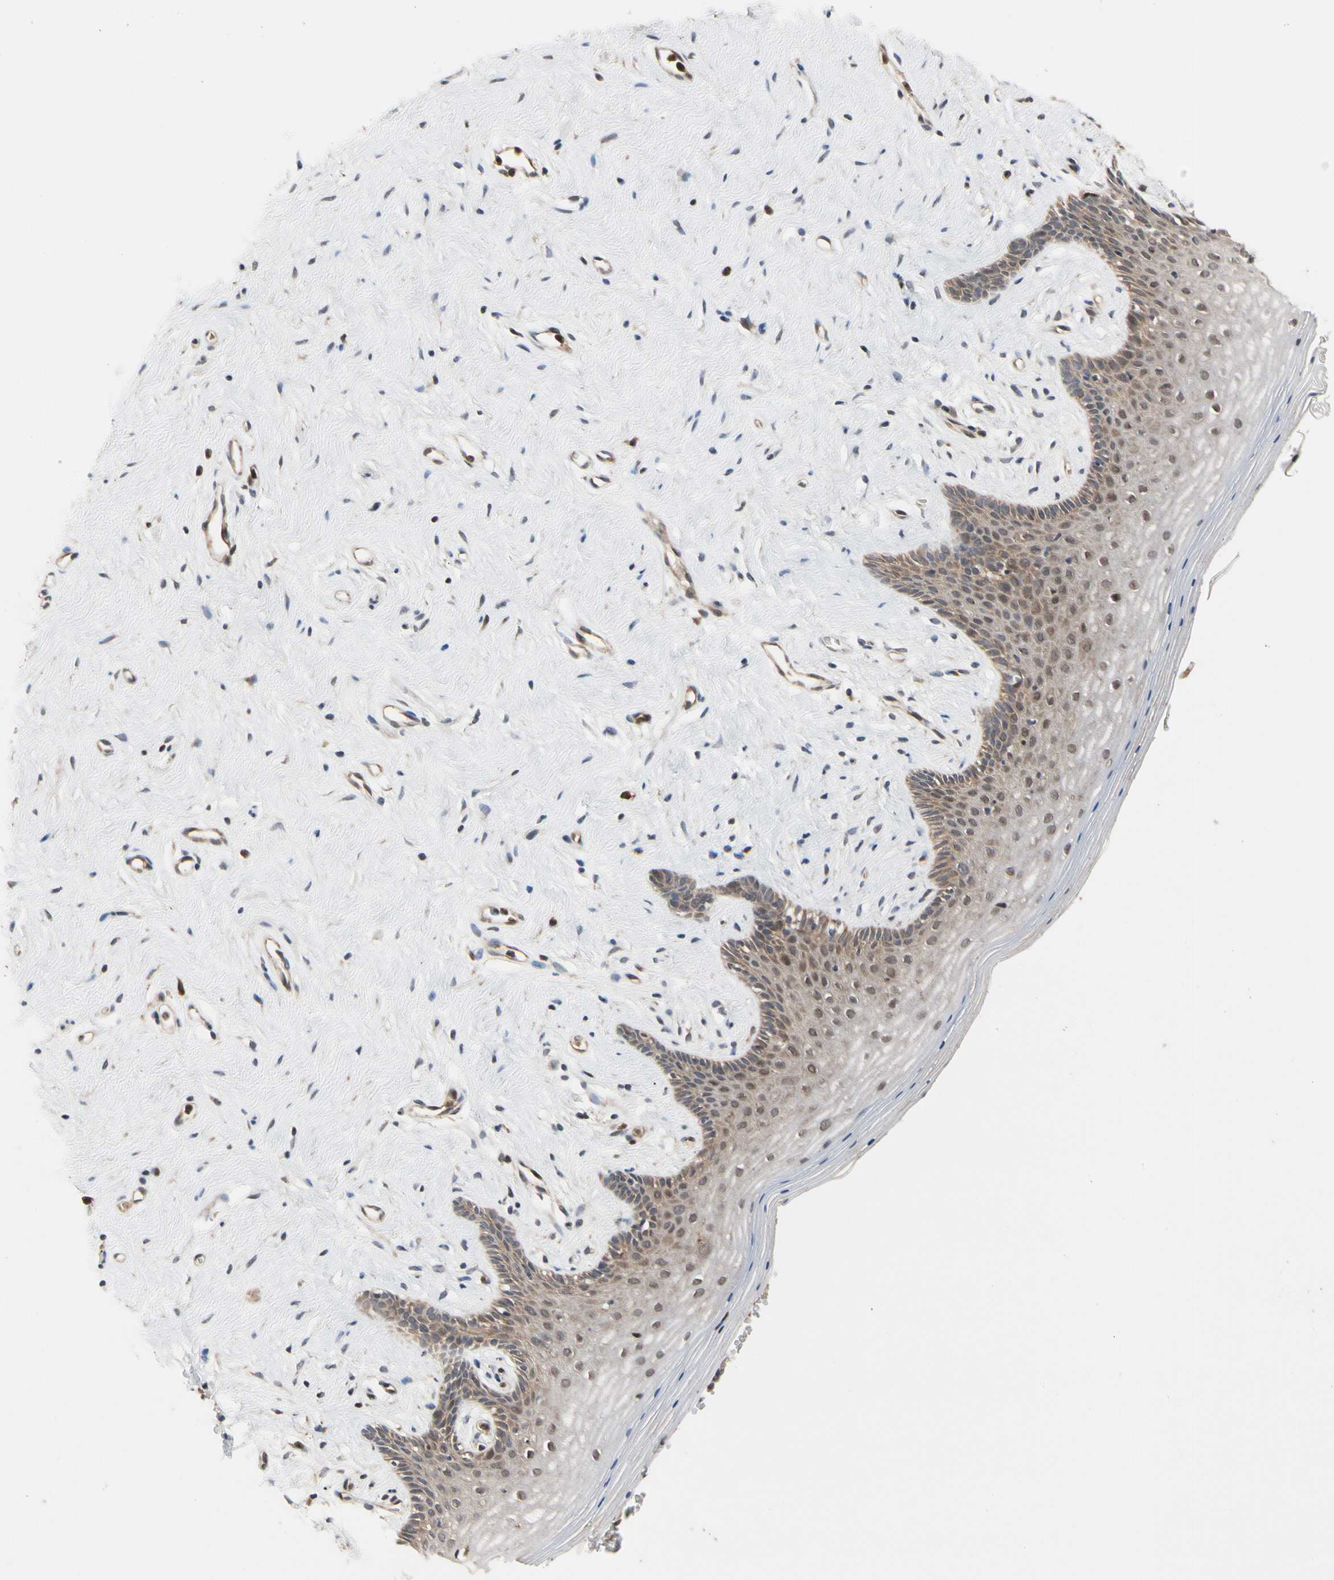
{"staining": {"intensity": "moderate", "quantity": "25%-75%", "location": "cytoplasmic/membranous,nuclear"}, "tissue": "vagina", "cell_type": "Squamous epithelial cells", "image_type": "normal", "snomed": [{"axis": "morphology", "description": "Normal tissue, NOS"}, {"axis": "topography", "description": "Vagina"}], "caption": "Immunohistochemistry (DAB (3,3'-diaminobenzidine)) staining of unremarkable human vagina exhibits moderate cytoplasmic/membranous,nuclear protein staining in about 25%-75% of squamous epithelial cells.", "gene": "CYTIP", "patient": {"sex": "female", "age": 44}}